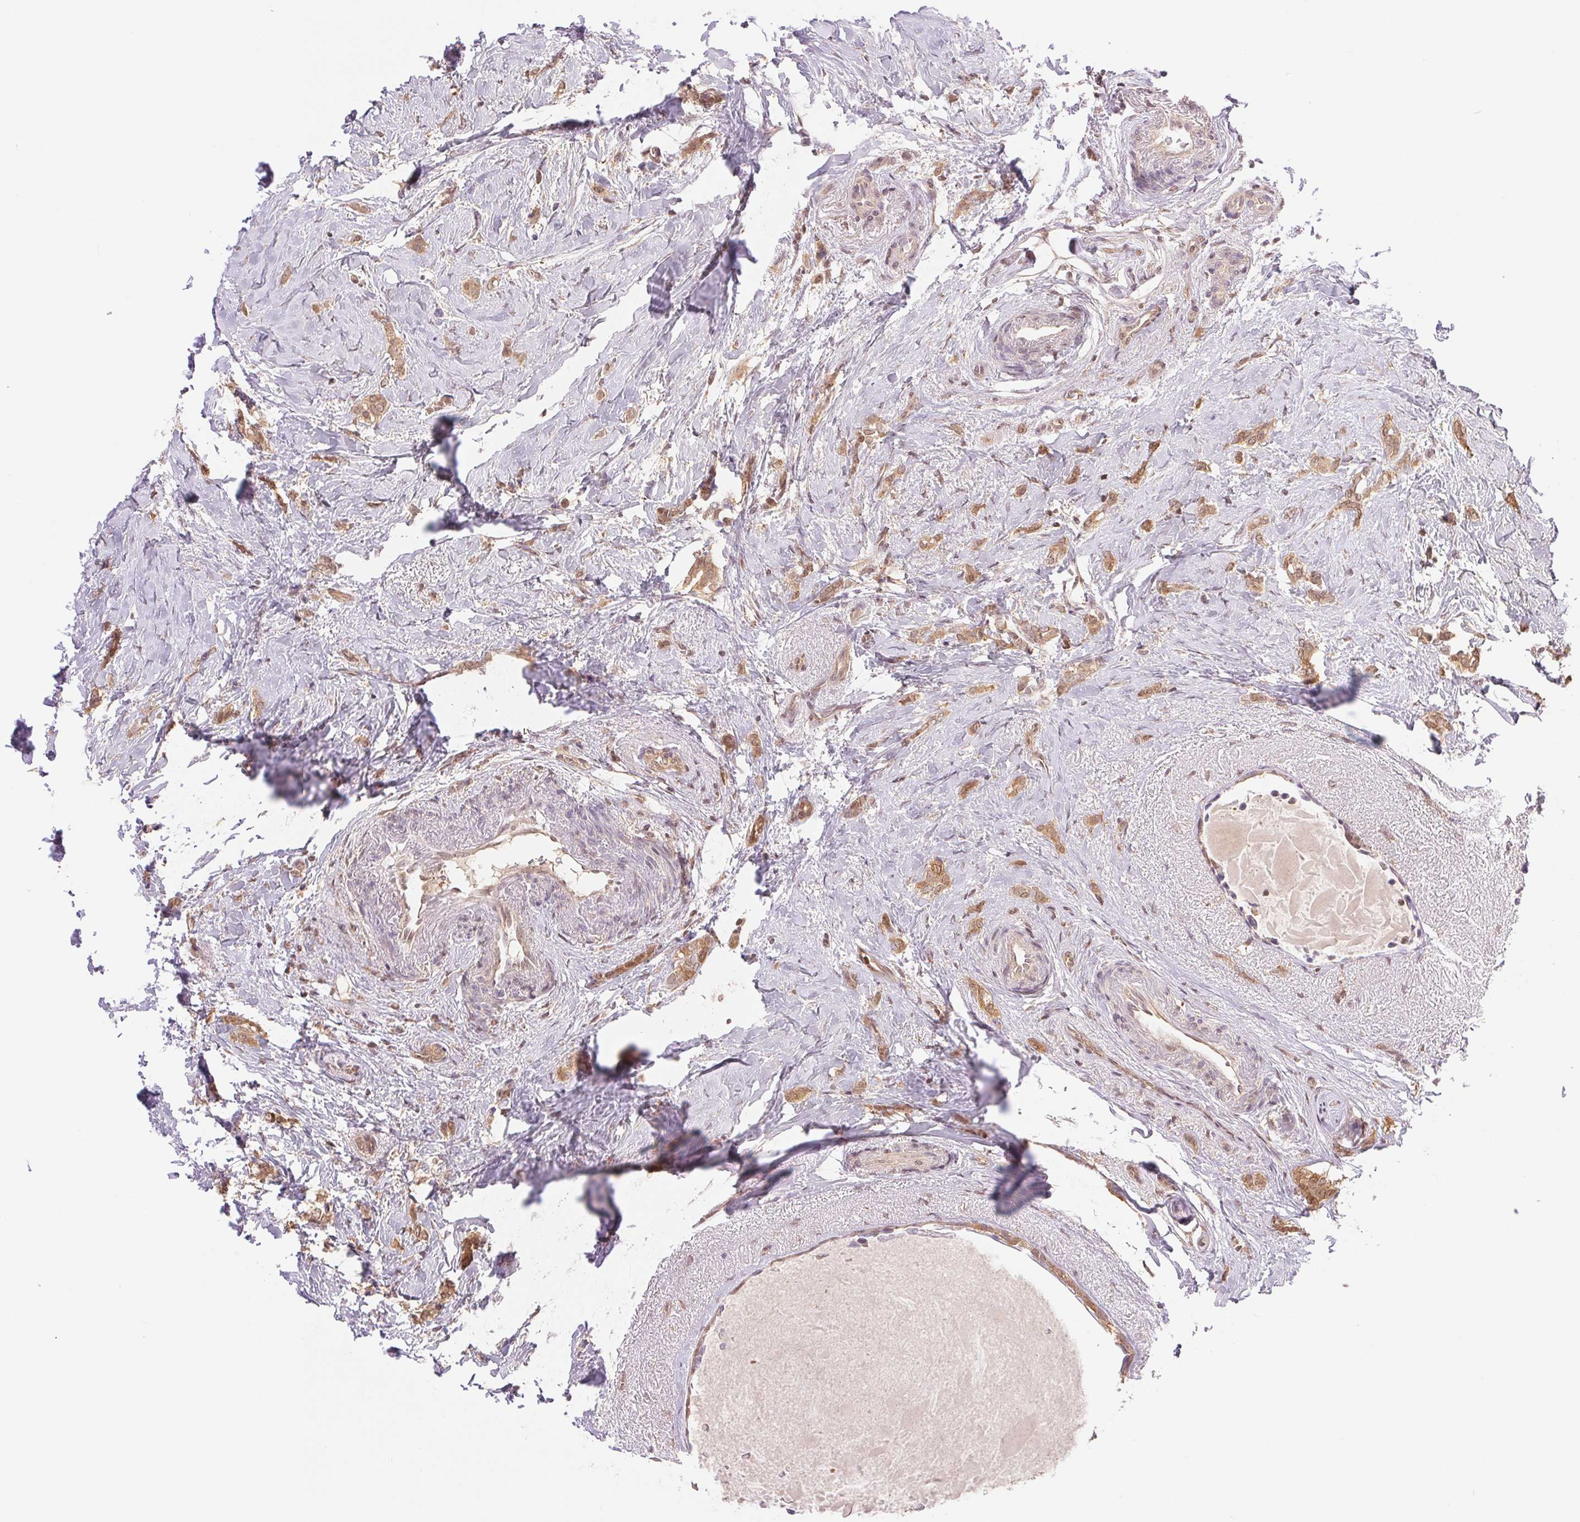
{"staining": {"intensity": "weak", "quantity": ">75%", "location": "cytoplasmic/membranous"}, "tissue": "breast cancer", "cell_type": "Tumor cells", "image_type": "cancer", "snomed": [{"axis": "morphology", "description": "Normal tissue, NOS"}, {"axis": "morphology", "description": "Duct carcinoma"}, {"axis": "topography", "description": "Breast"}], "caption": "Human breast cancer stained for a protein (brown) displays weak cytoplasmic/membranous positive staining in about >75% of tumor cells.", "gene": "CDC123", "patient": {"sex": "female", "age": 77}}